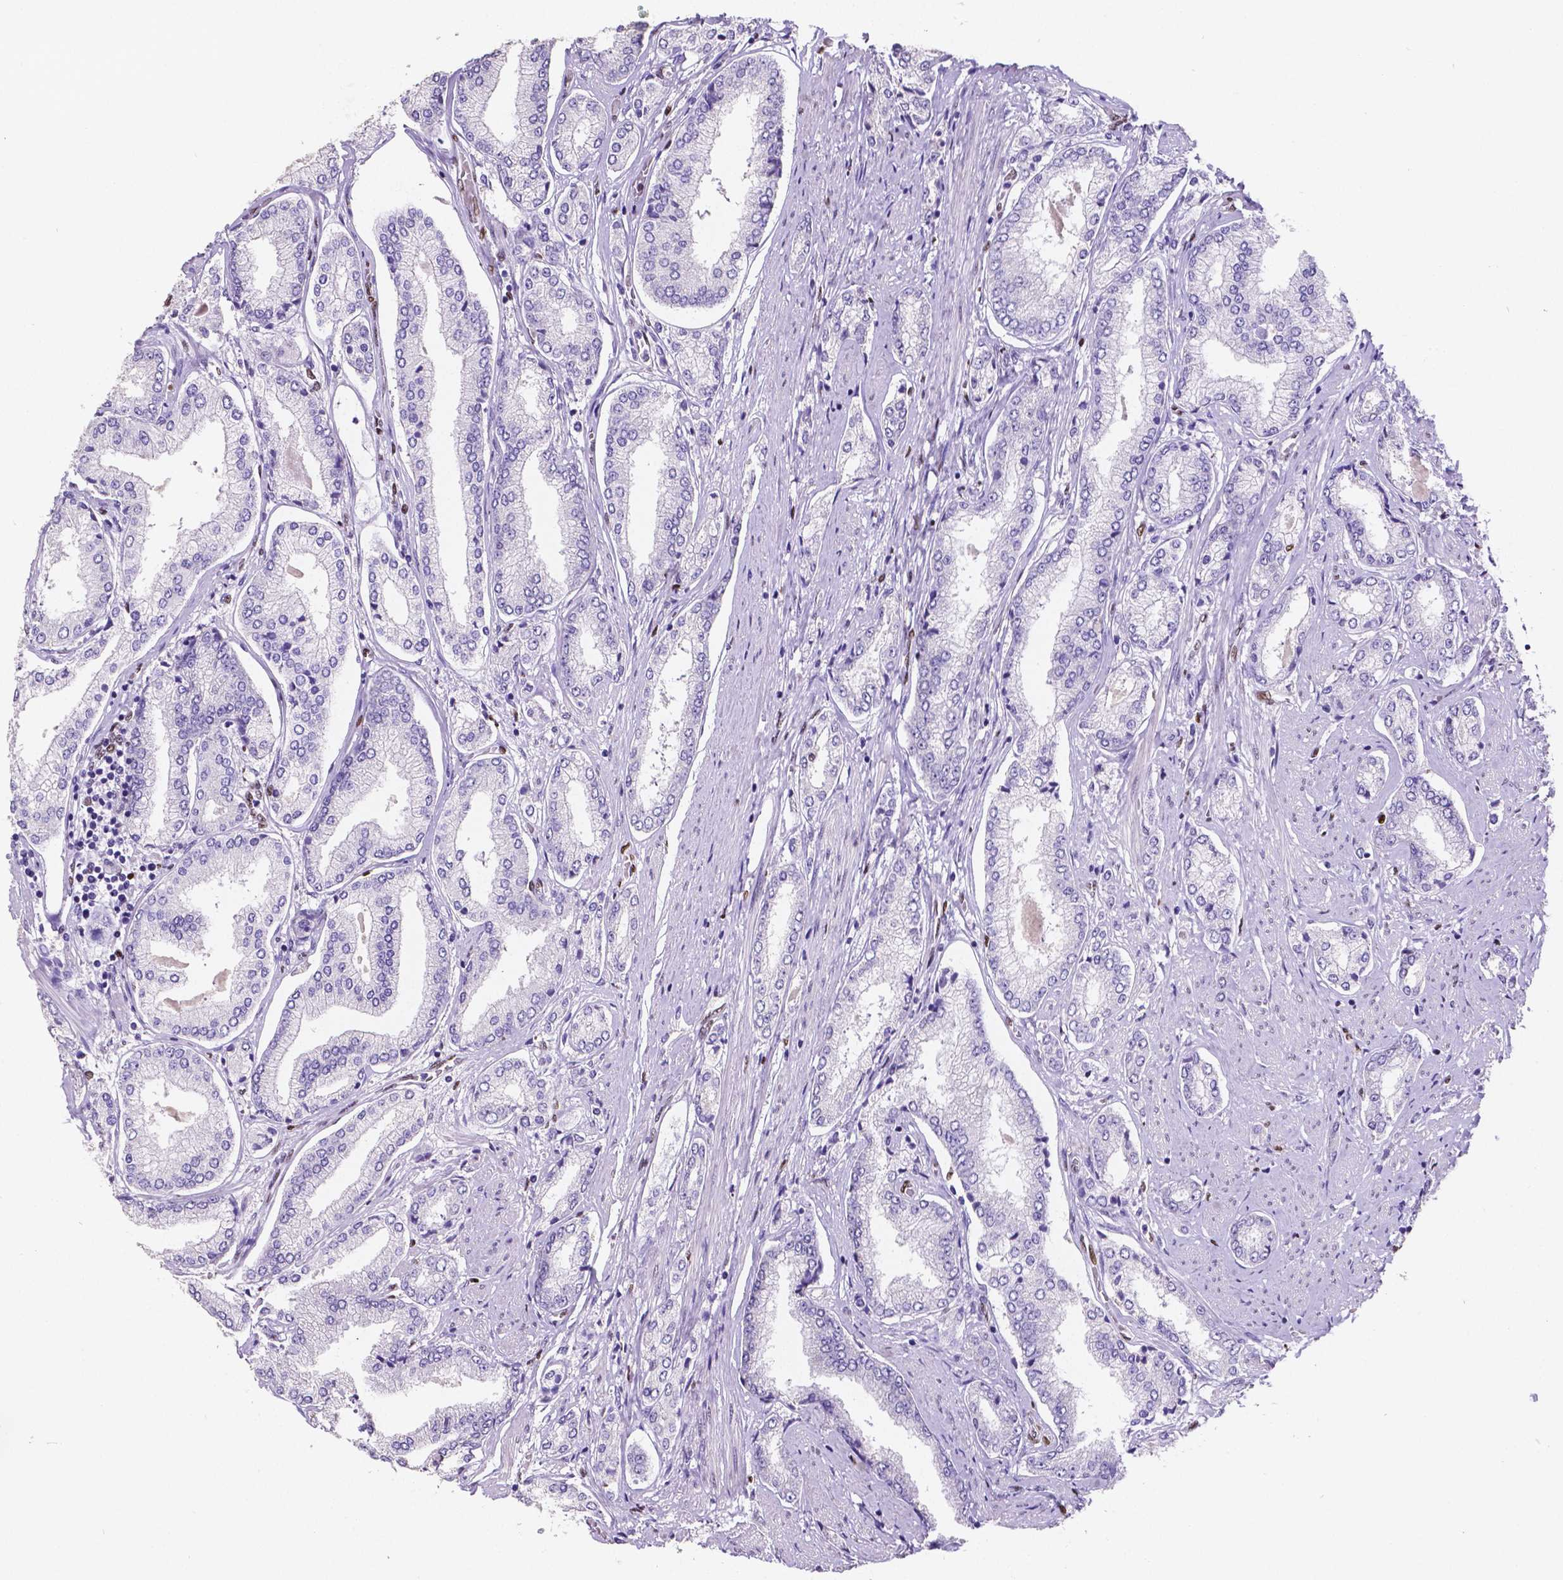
{"staining": {"intensity": "negative", "quantity": "none", "location": "none"}, "tissue": "prostate cancer", "cell_type": "Tumor cells", "image_type": "cancer", "snomed": [{"axis": "morphology", "description": "Adenocarcinoma, NOS"}, {"axis": "topography", "description": "Prostate"}], "caption": "Photomicrograph shows no protein staining in tumor cells of adenocarcinoma (prostate) tissue.", "gene": "MEF2C", "patient": {"sex": "male", "age": 63}}